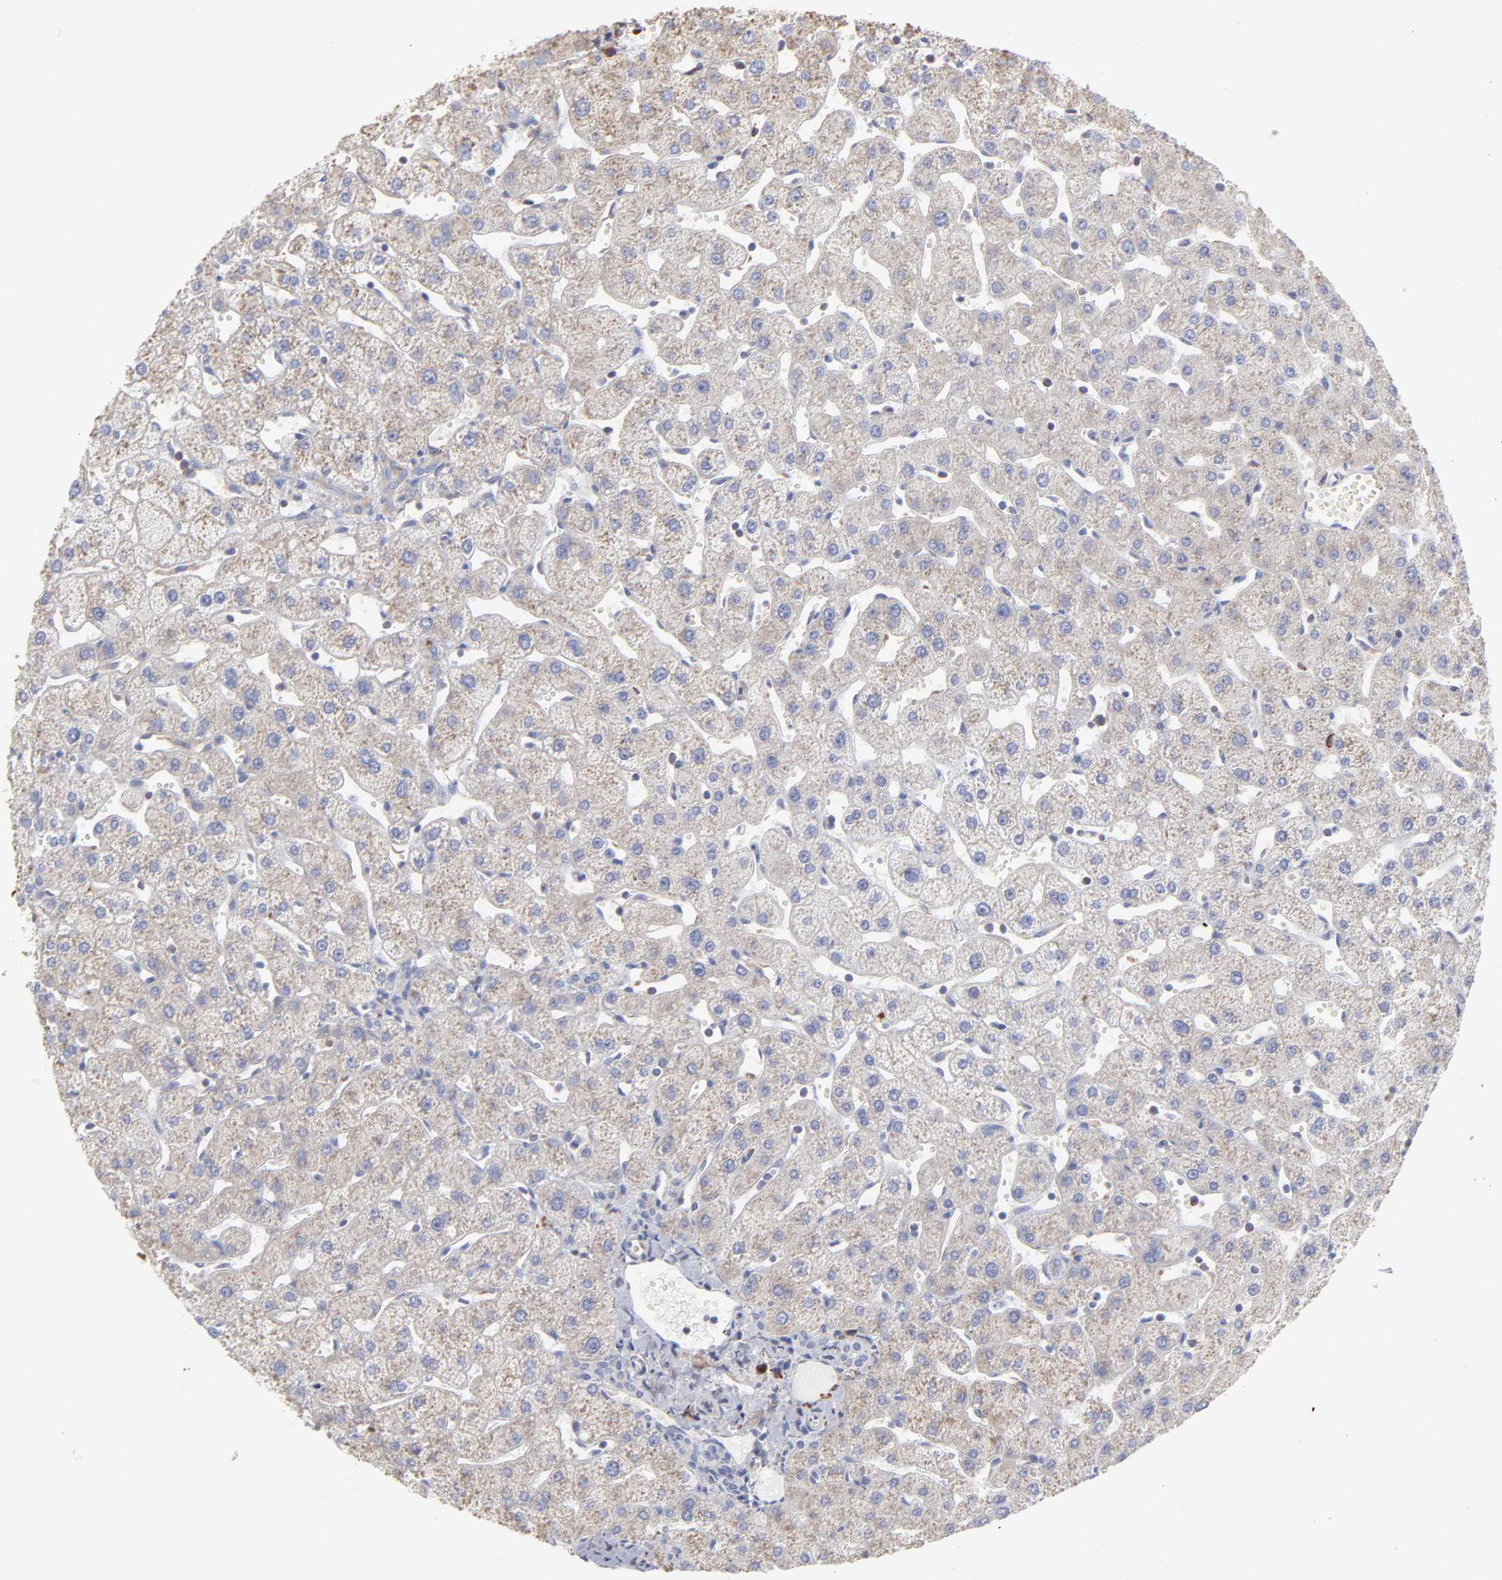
{"staining": {"intensity": "weak", "quantity": ">75%", "location": "cytoplasmic/membranous"}, "tissue": "liver", "cell_type": "Cholangiocytes", "image_type": "normal", "snomed": [{"axis": "morphology", "description": "Normal tissue, NOS"}, {"axis": "topography", "description": "Liver"}], "caption": "Protein staining of normal liver displays weak cytoplasmic/membranous positivity in approximately >75% of cholangiocytes.", "gene": "RPL3", "patient": {"sex": "male", "age": 67}}